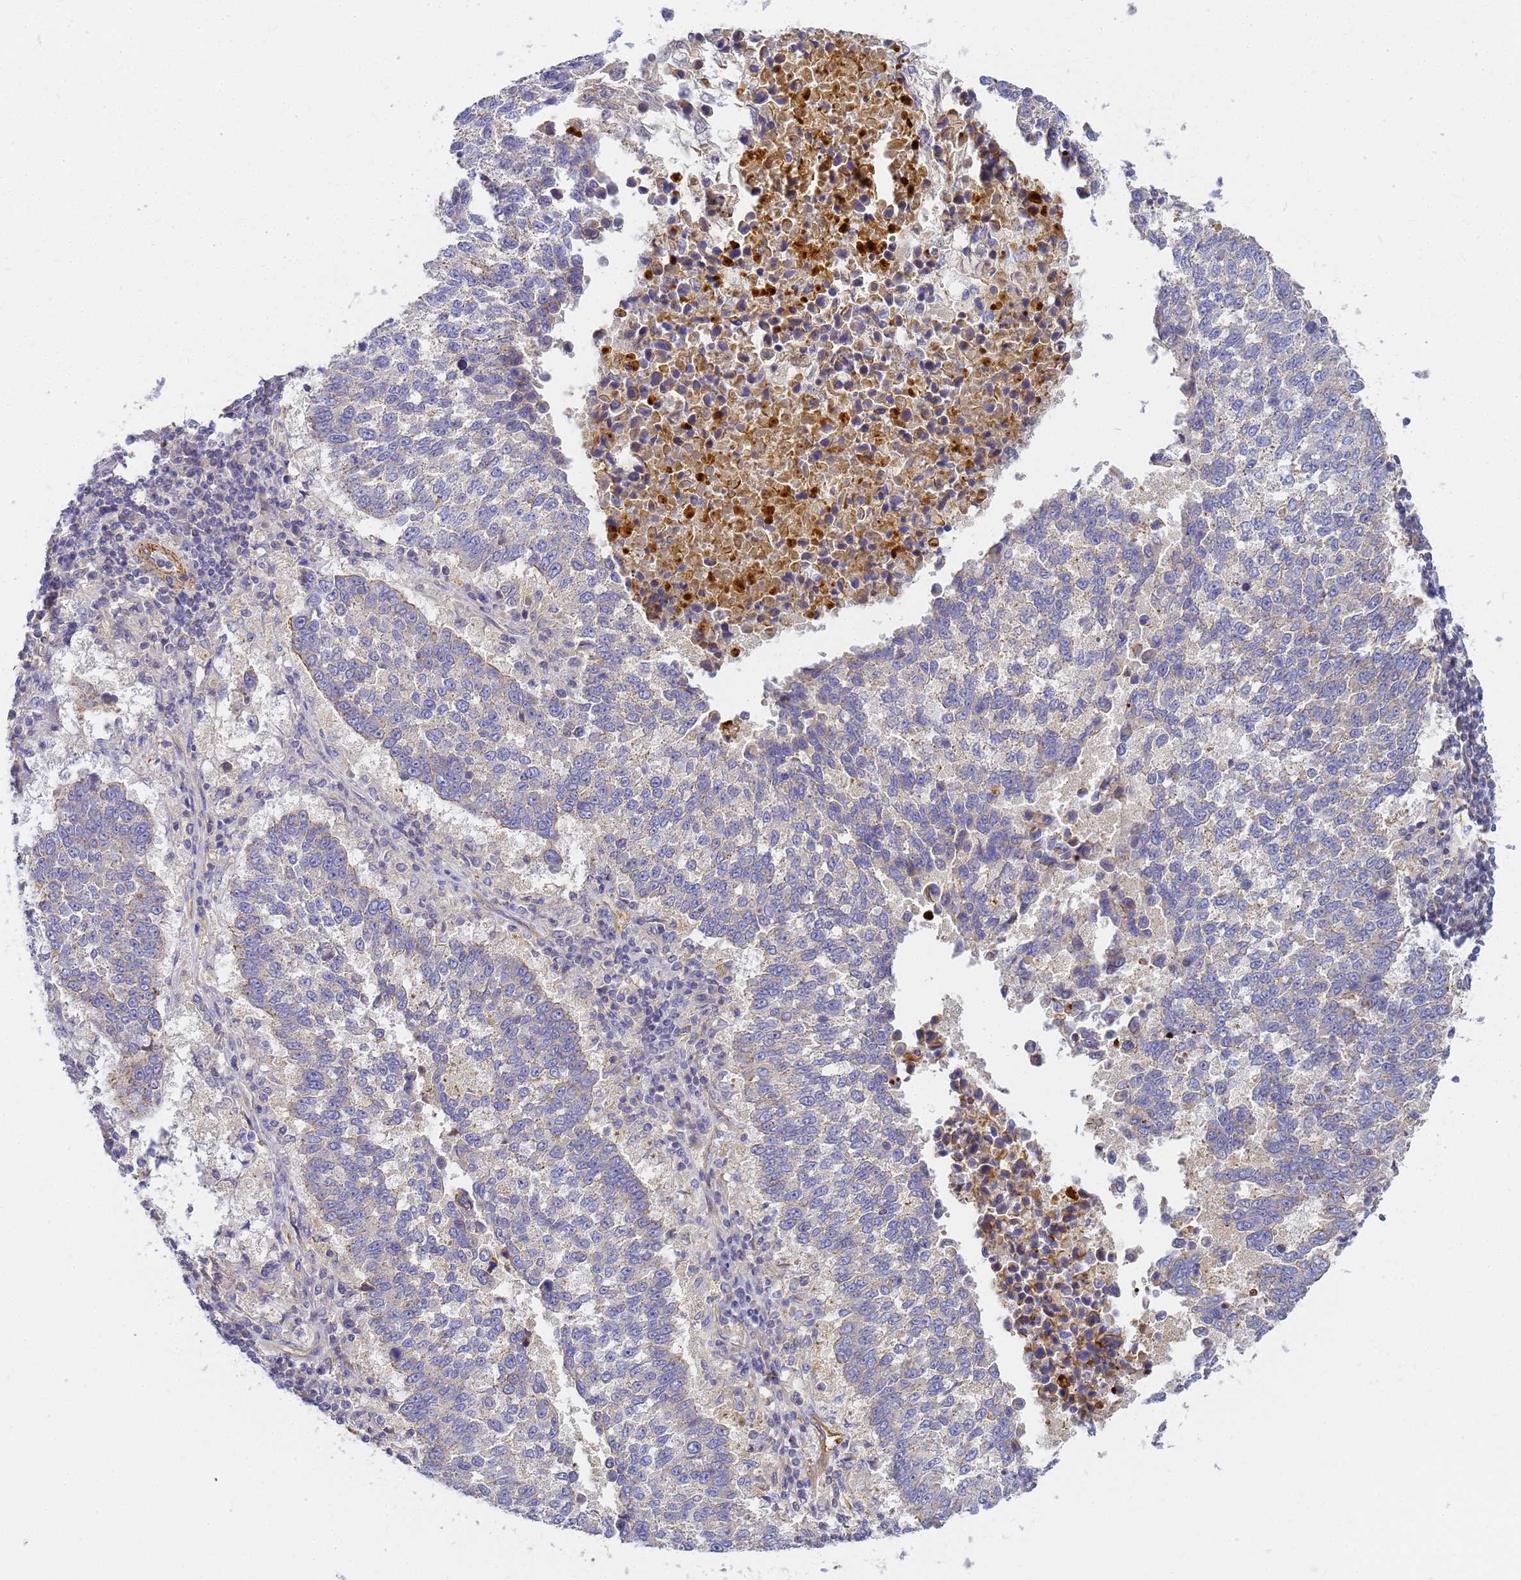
{"staining": {"intensity": "negative", "quantity": "none", "location": "none"}, "tissue": "lung cancer", "cell_type": "Tumor cells", "image_type": "cancer", "snomed": [{"axis": "morphology", "description": "Squamous cell carcinoma, NOS"}, {"axis": "topography", "description": "Lung"}], "caption": "DAB immunohistochemical staining of lung cancer demonstrates no significant positivity in tumor cells.", "gene": "MYL12A", "patient": {"sex": "male", "age": 73}}